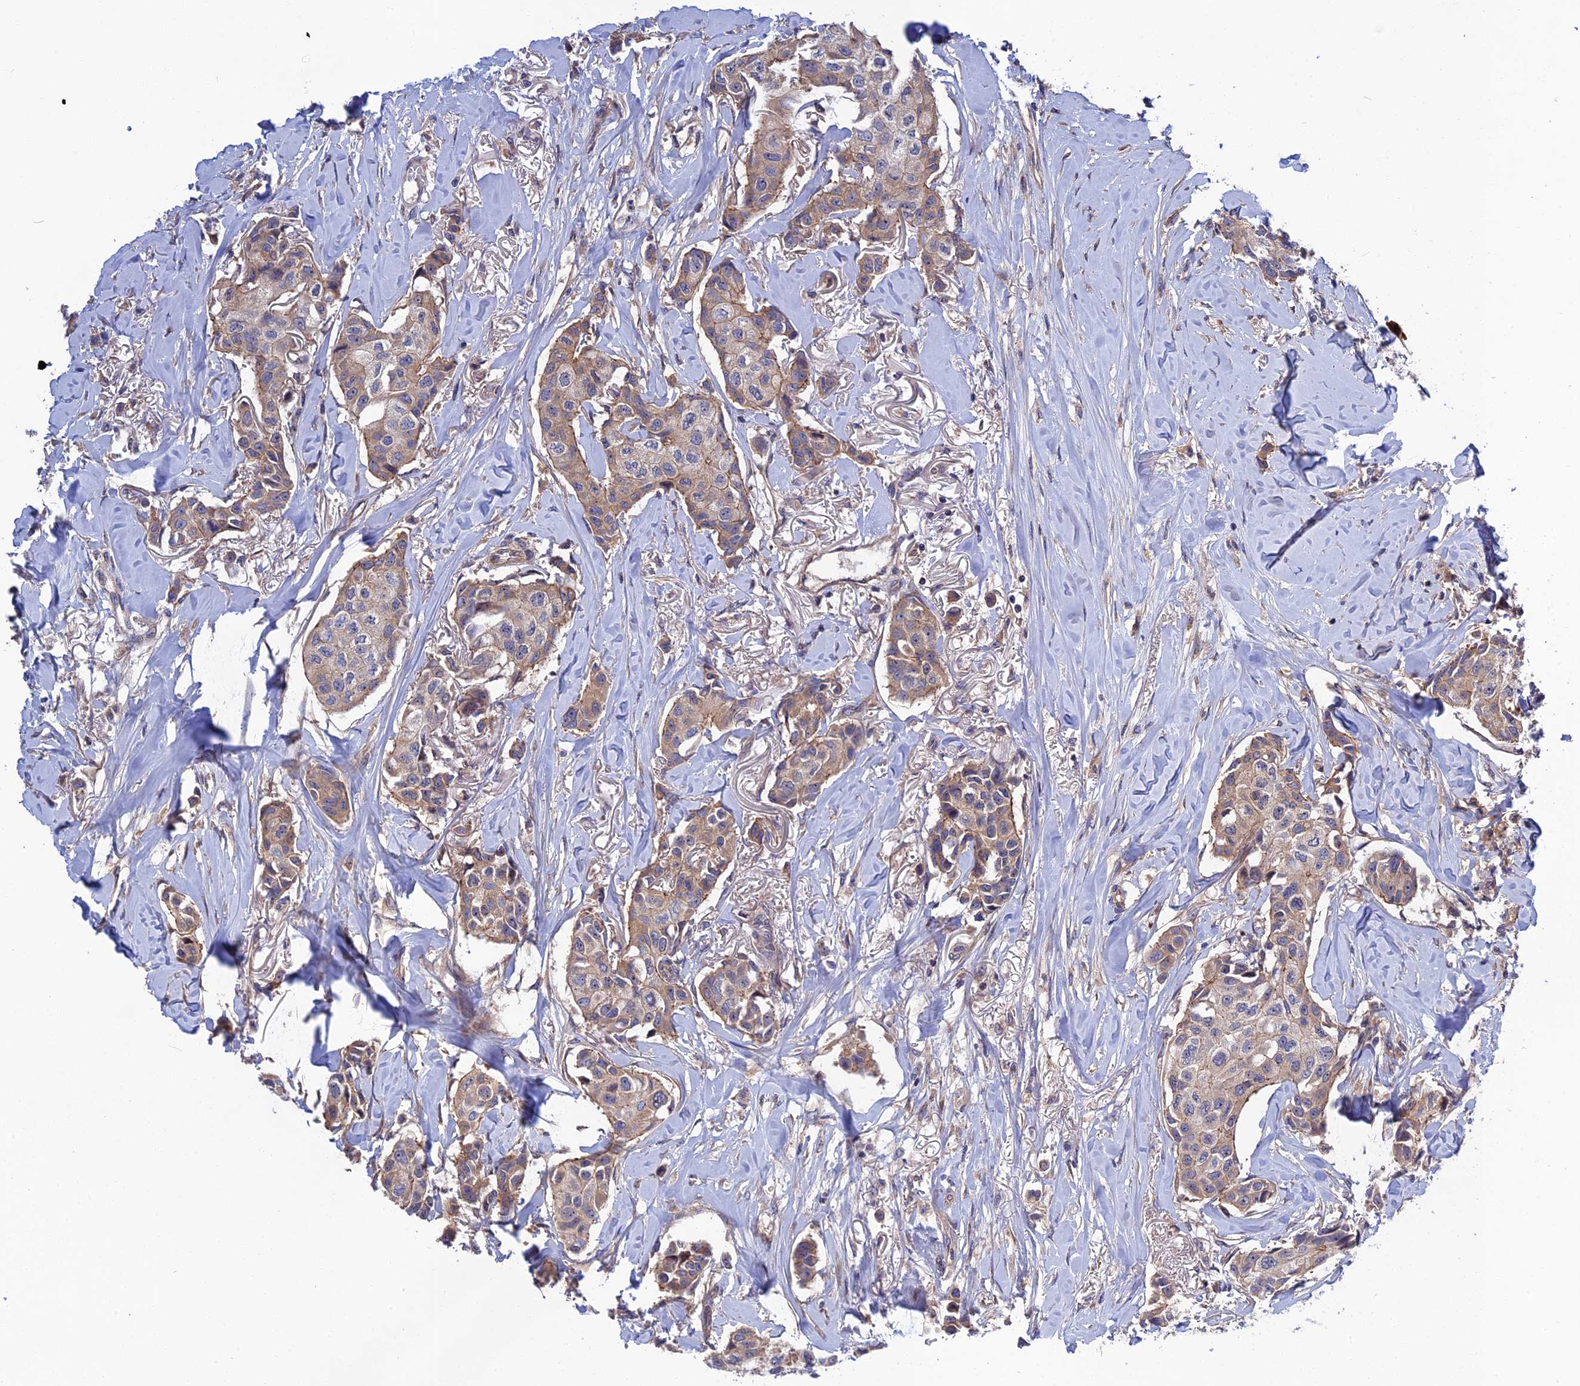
{"staining": {"intensity": "weak", "quantity": "<25%", "location": "cytoplasmic/membranous"}, "tissue": "breast cancer", "cell_type": "Tumor cells", "image_type": "cancer", "snomed": [{"axis": "morphology", "description": "Duct carcinoma"}, {"axis": "topography", "description": "Breast"}], "caption": "DAB (3,3'-diaminobenzidine) immunohistochemical staining of breast cancer (intraductal carcinoma) exhibits no significant expression in tumor cells. Brightfield microscopy of immunohistochemistry stained with DAB (brown) and hematoxylin (blue), captured at high magnification.", "gene": "CRACD", "patient": {"sex": "female", "age": 80}}